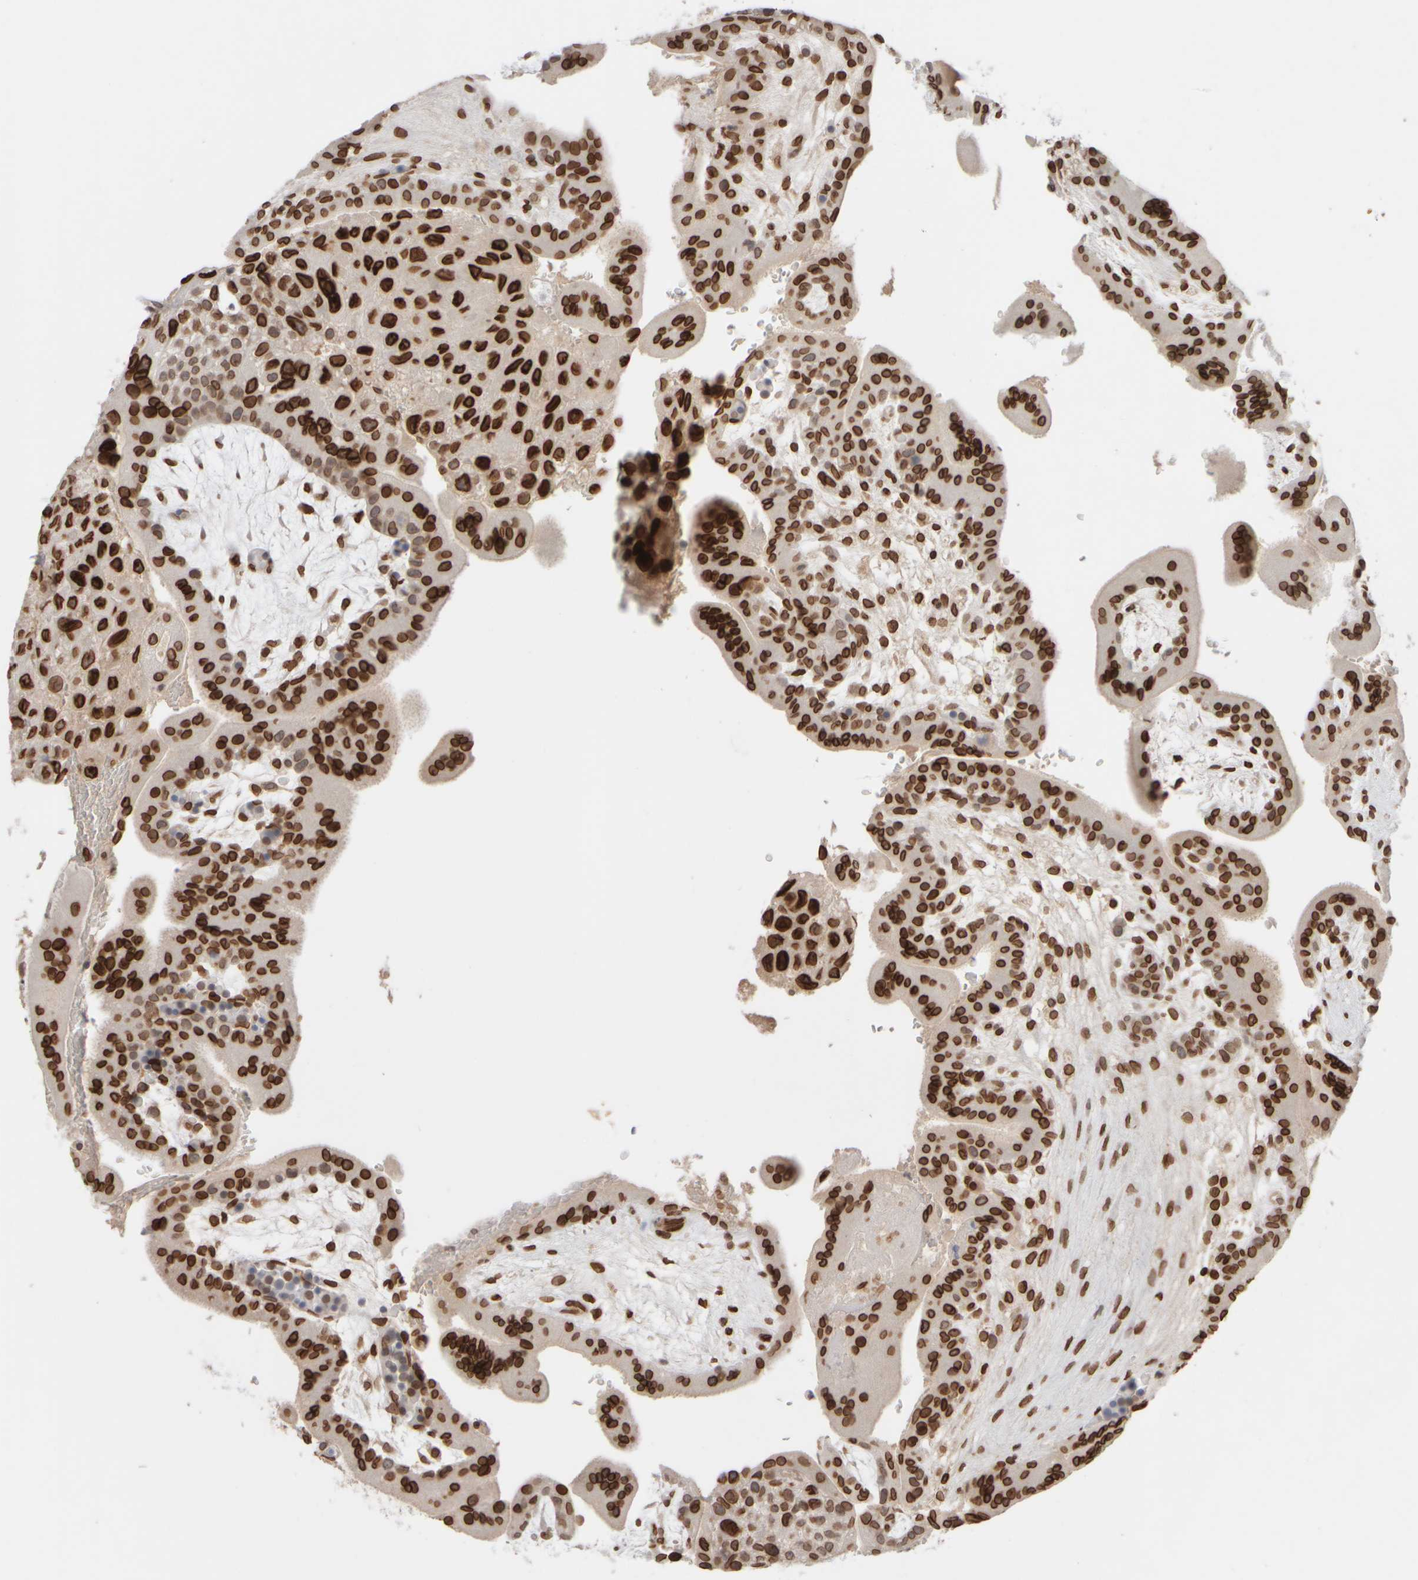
{"staining": {"intensity": "strong", "quantity": ">75%", "location": "cytoplasmic/membranous,nuclear"}, "tissue": "placenta", "cell_type": "Decidual cells", "image_type": "normal", "snomed": [{"axis": "morphology", "description": "Normal tissue, NOS"}, {"axis": "topography", "description": "Placenta"}], "caption": "Immunohistochemistry of benign placenta shows high levels of strong cytoplasmic/membranous,nuclear expression in about >75% of decidual cells. The protein is stained brown, and the nuclei are stained in blue (DAB IHC with brightfield microscopy, high magnification).", "gene": "ZC3HC1", "patient": {"sex": "female", "age": 35}}